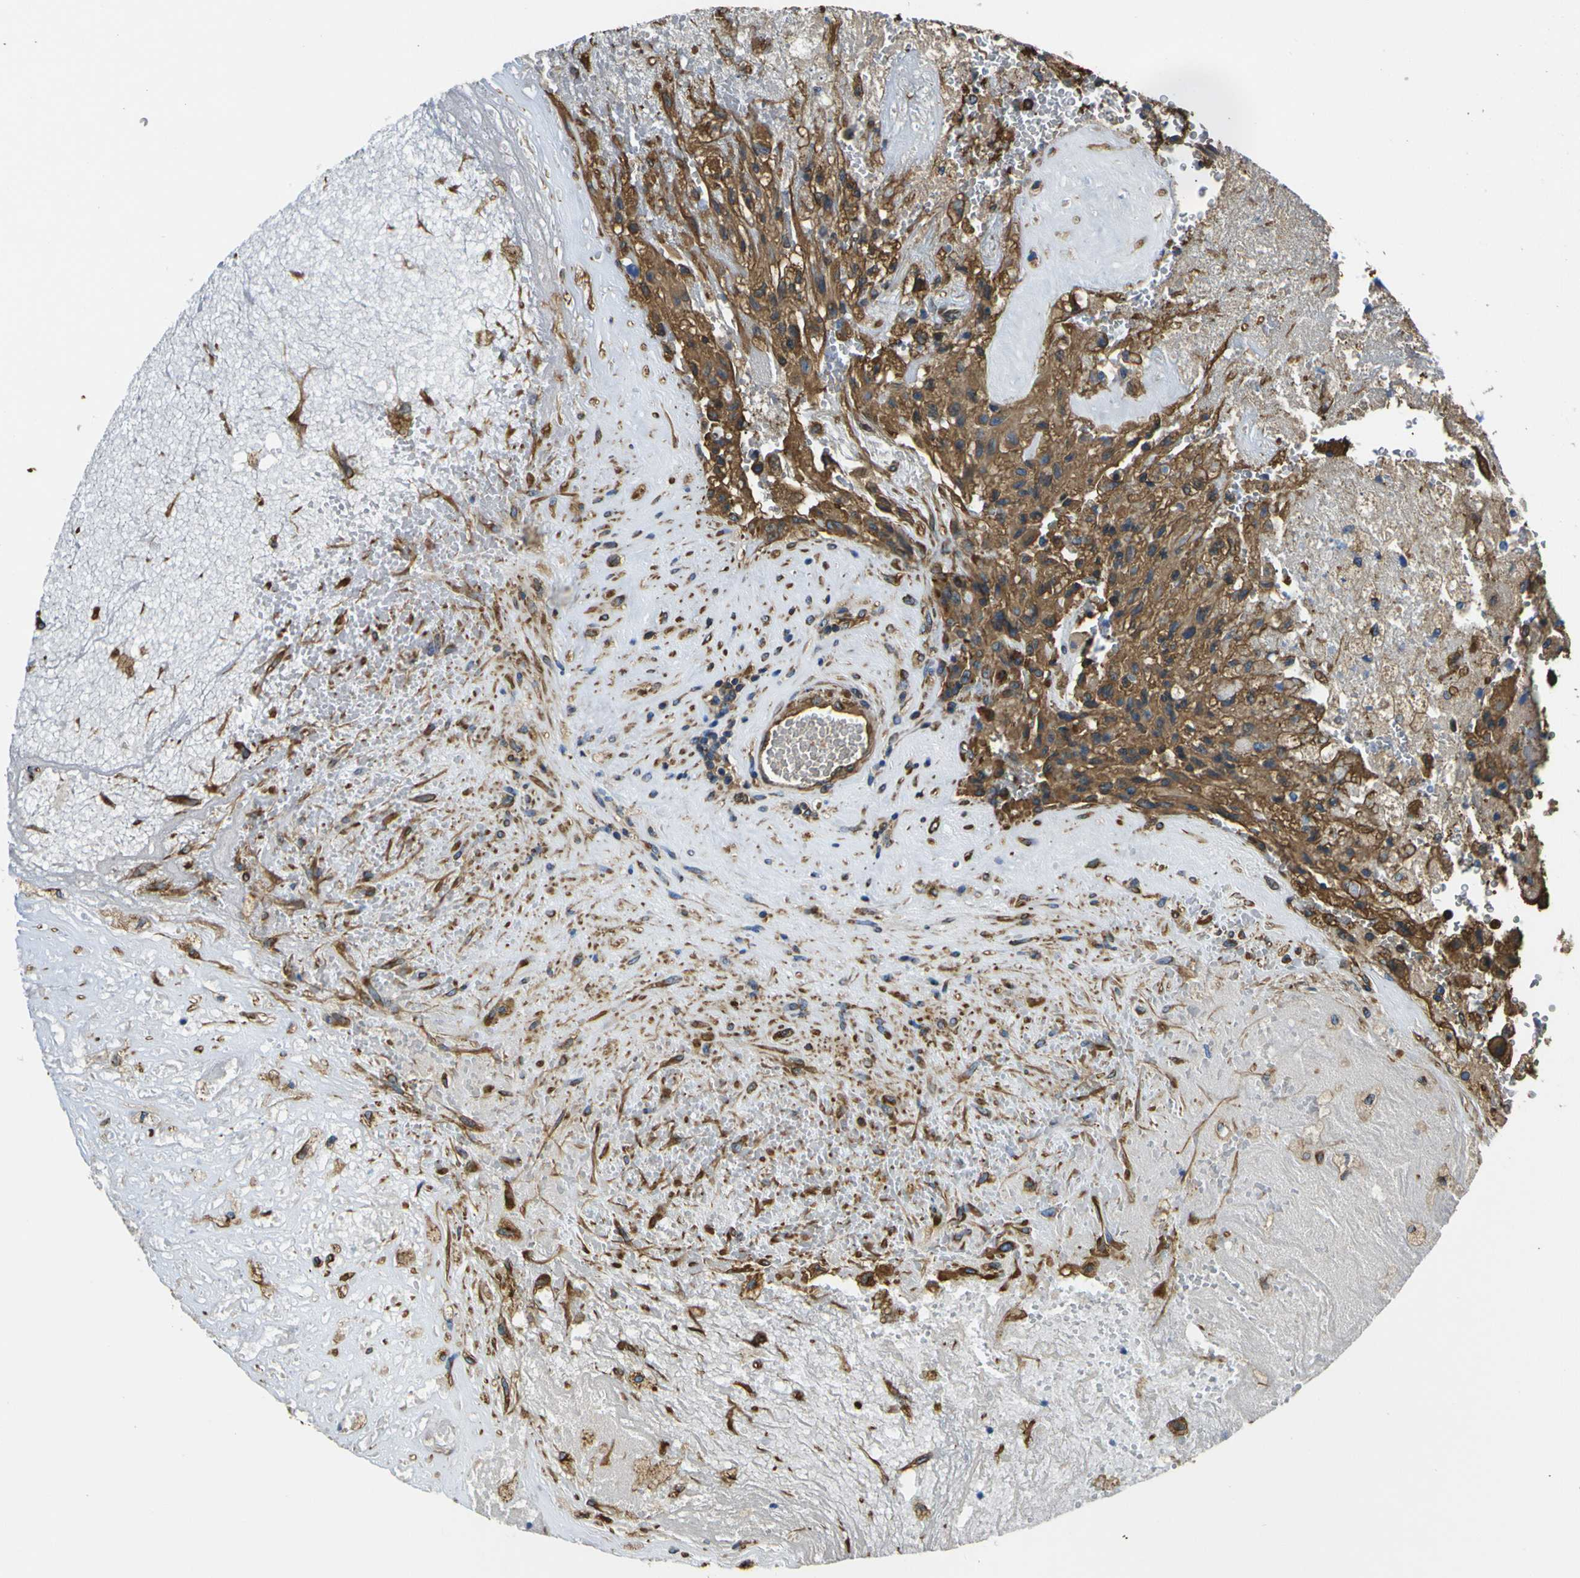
{"staining": {"intensity": "moderate", "quantity": ">75%", "location": "cytoplasmic/membranous"}, "tissue": "glioma", "cell_type": "Tumor cells", "image_type": "cancer", "snomed": [{"axis": "morphology", "description": "Normal tissue, NOS"}, {"axis": "morphology", "description": "Glioma, malignant, High grade"}, {"axis": "topography", "description": "Cerebral cortex"}], "caption": "Malignant high-grade glioma tissue displays moderate cytoplasmic/membranous expression in approximately >75% of tumor cells, visualized by immunohistochemistry.", "gene": "TUBB", "patient": {"sex": "male", "age": 56}}